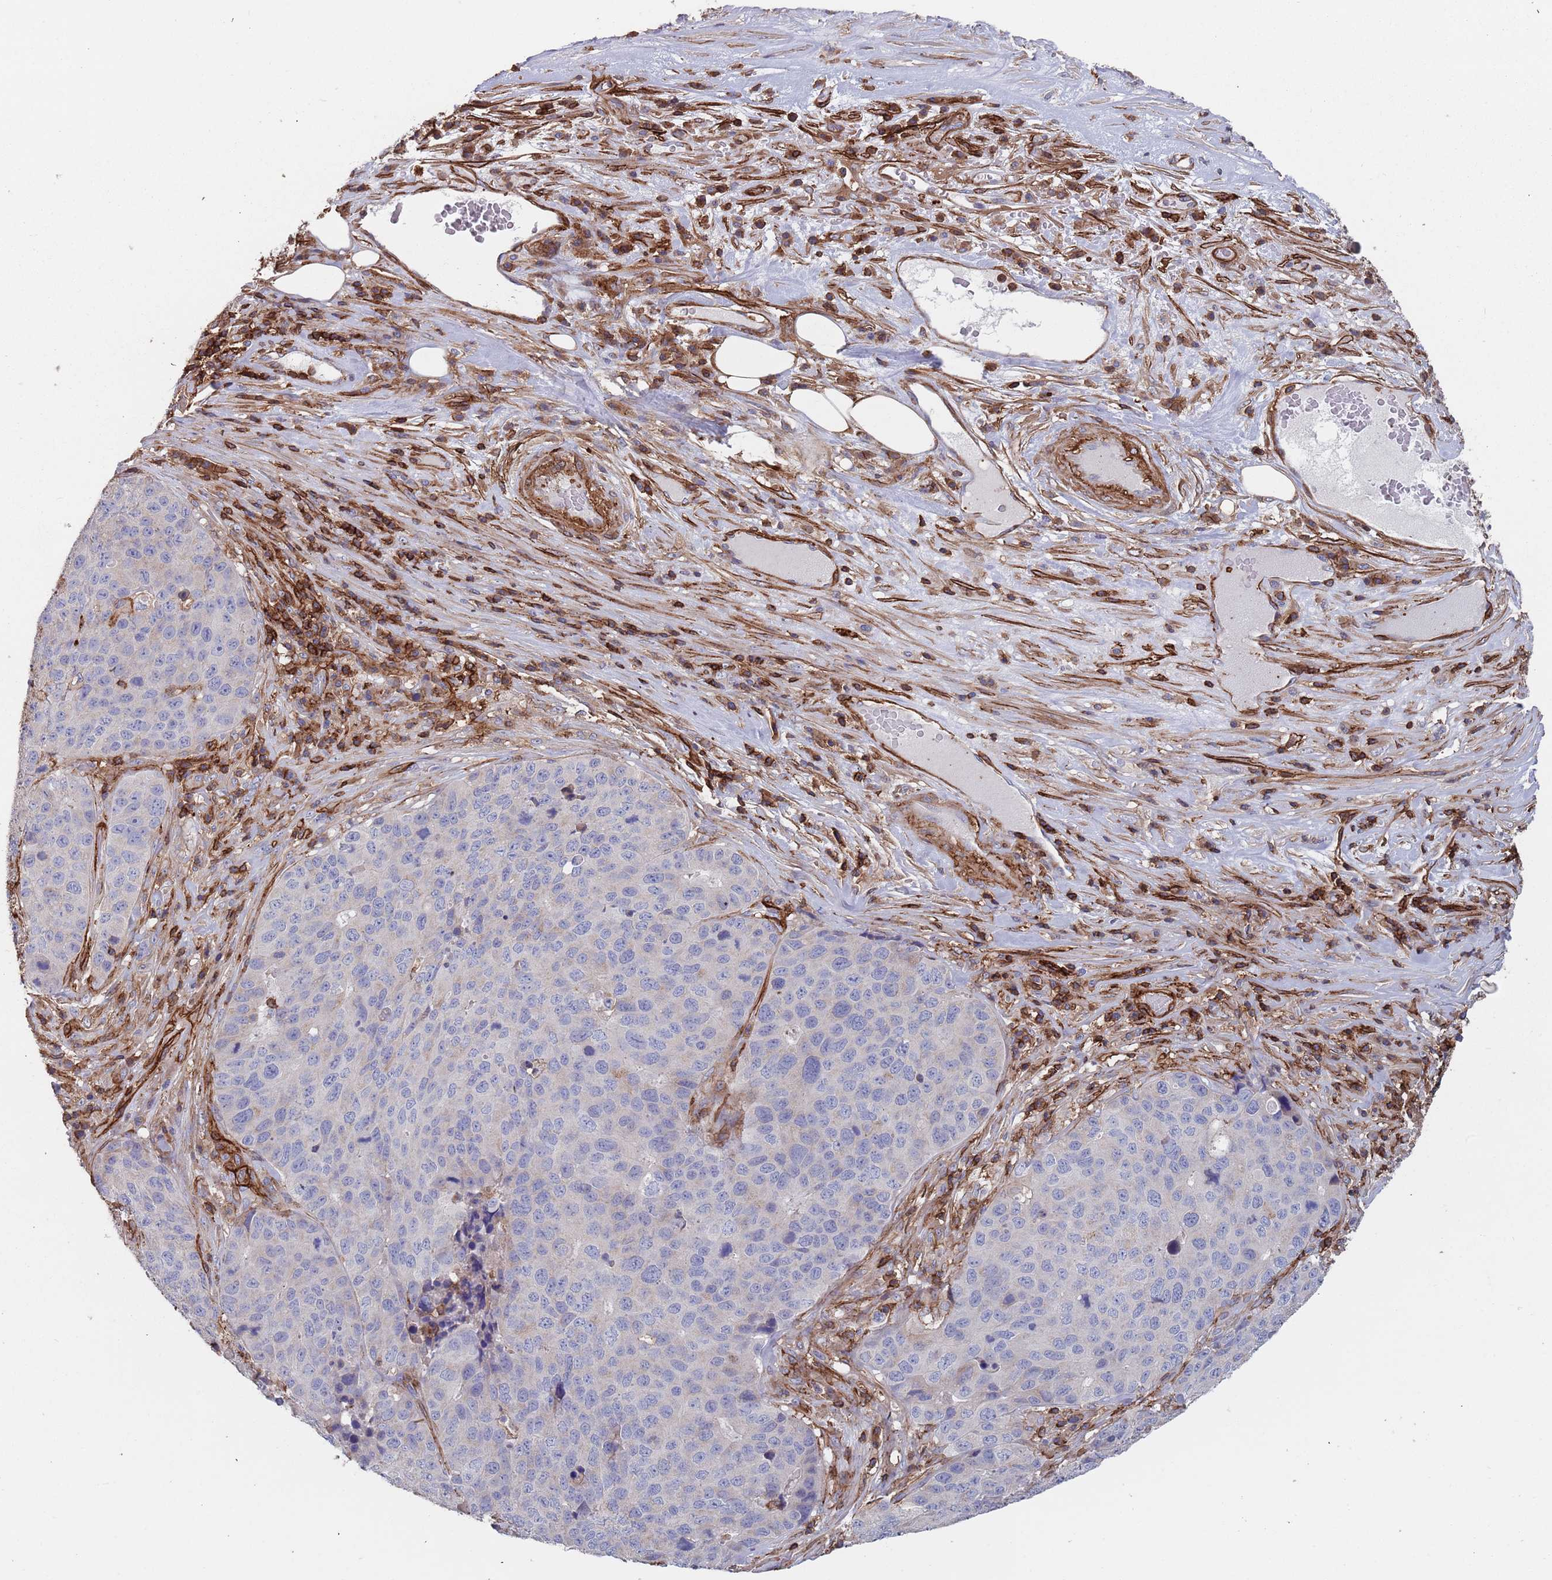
{"staining": {"intensity": "negative", "quantity": "none", "location": "none"}, "tissue": "stomach cancer", "cell_type": "Tumor cells", "image_type": "cancer", "snomed": [{"axis": "morphology", "description": "Adenocarcinoma, NOS"}, {"axis": "topography", "description": "Stomach"}], "caption": "A high-resolution image shows immunohistochemistry staining of stomach cancer, which demonstrates no significant staining in tumor cells.", "gene": "RNF144A", "patient": {"sex": "male", "age": 71}}